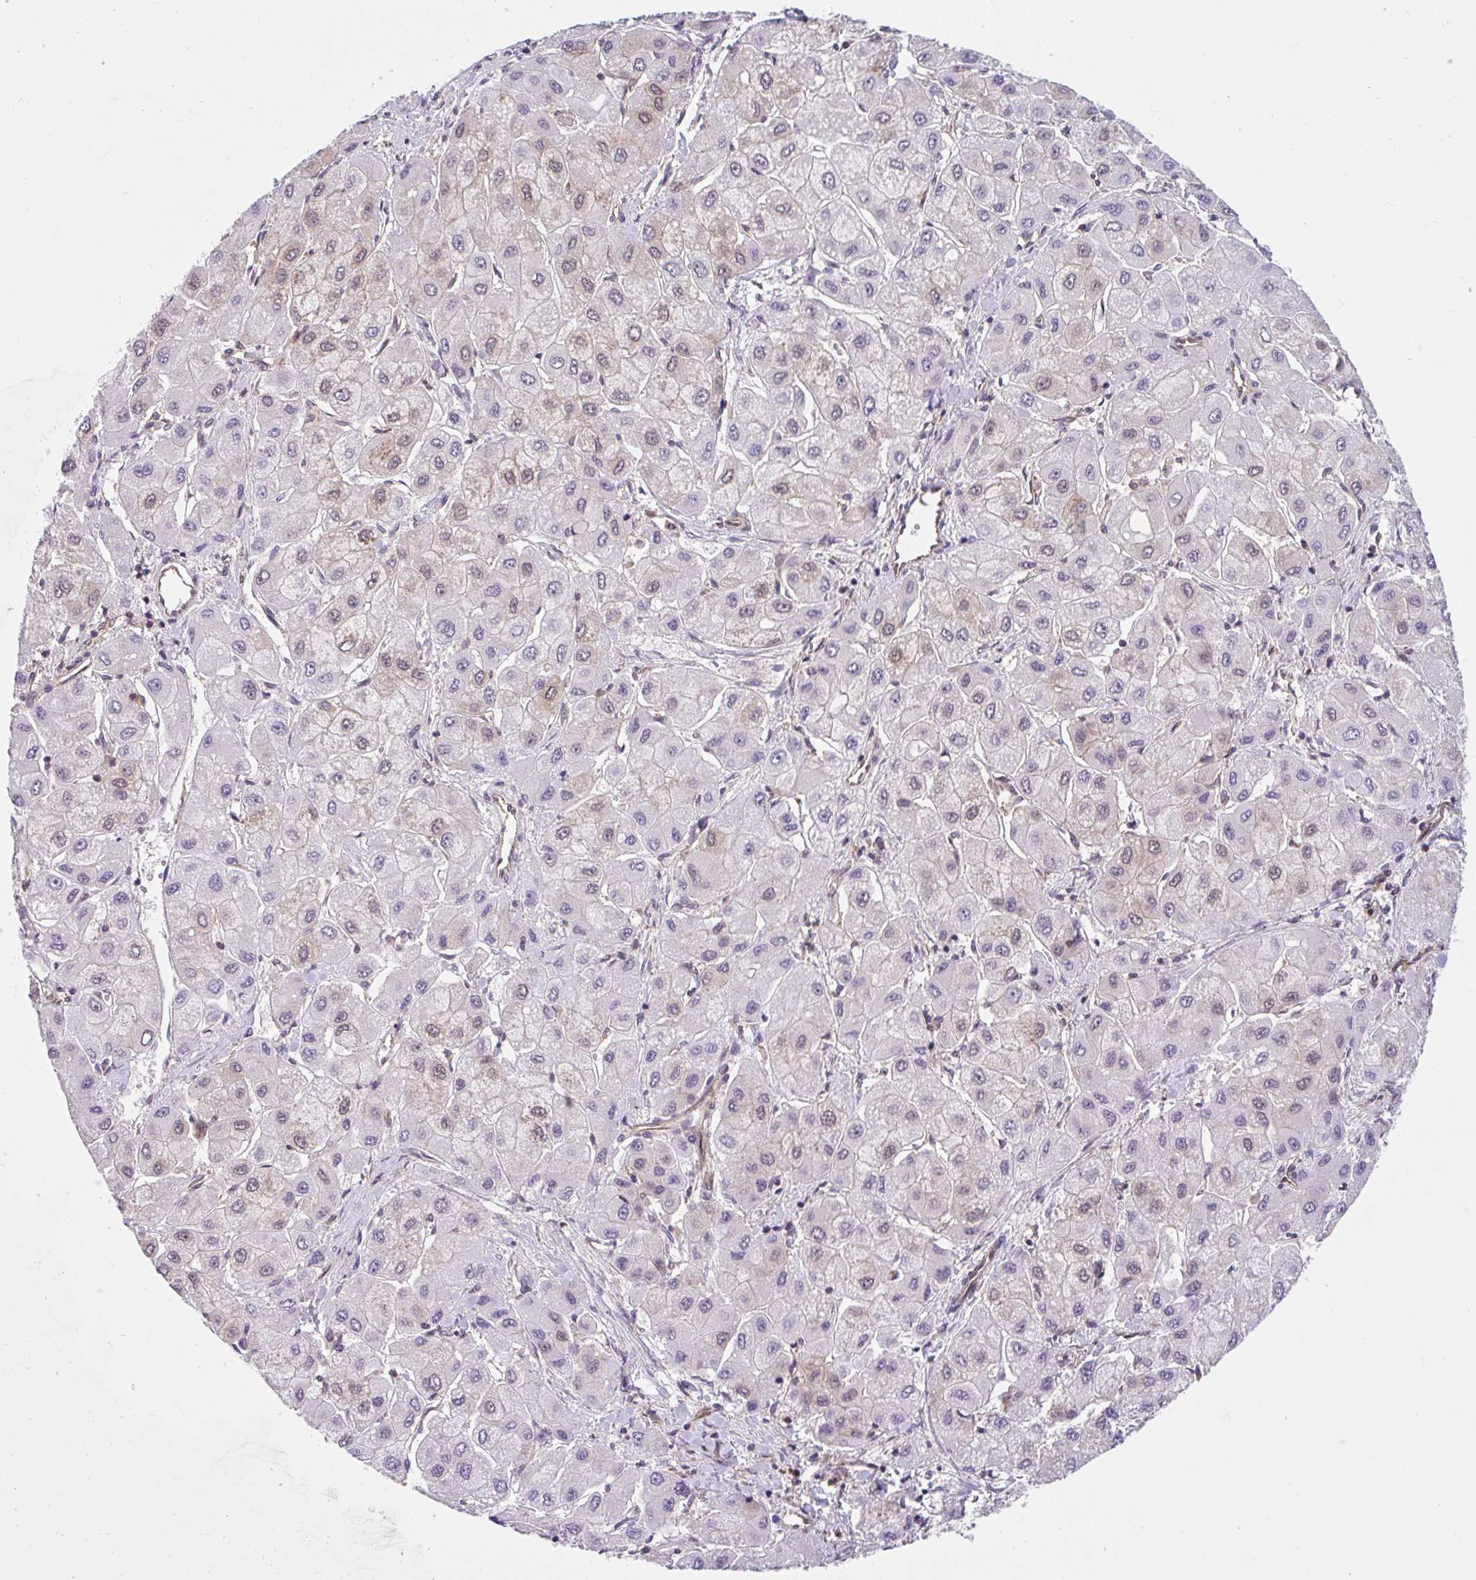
{"staining": {"intensity": "weak", "quantity": "25%-75%", "location": "nuclear"}, "tissue": "liver cancer", "cell_type": "Tumor cells", "image_type": "cancer", "snomed": [{"axis": "morphology", "description": "Carcinoma, Hepatocellular, NOS"}, {"axis": "topography", "description": "Liver"}], "caption": "DAB immunohistochemical staining of liver cancer displays weak nuclear protein staining in about 25%-75% of tumor cells. (IHC, brightfield microscopy, high magnification).", "gene": "RALBP1", "patient": {"sex": "male", "age": 40}}